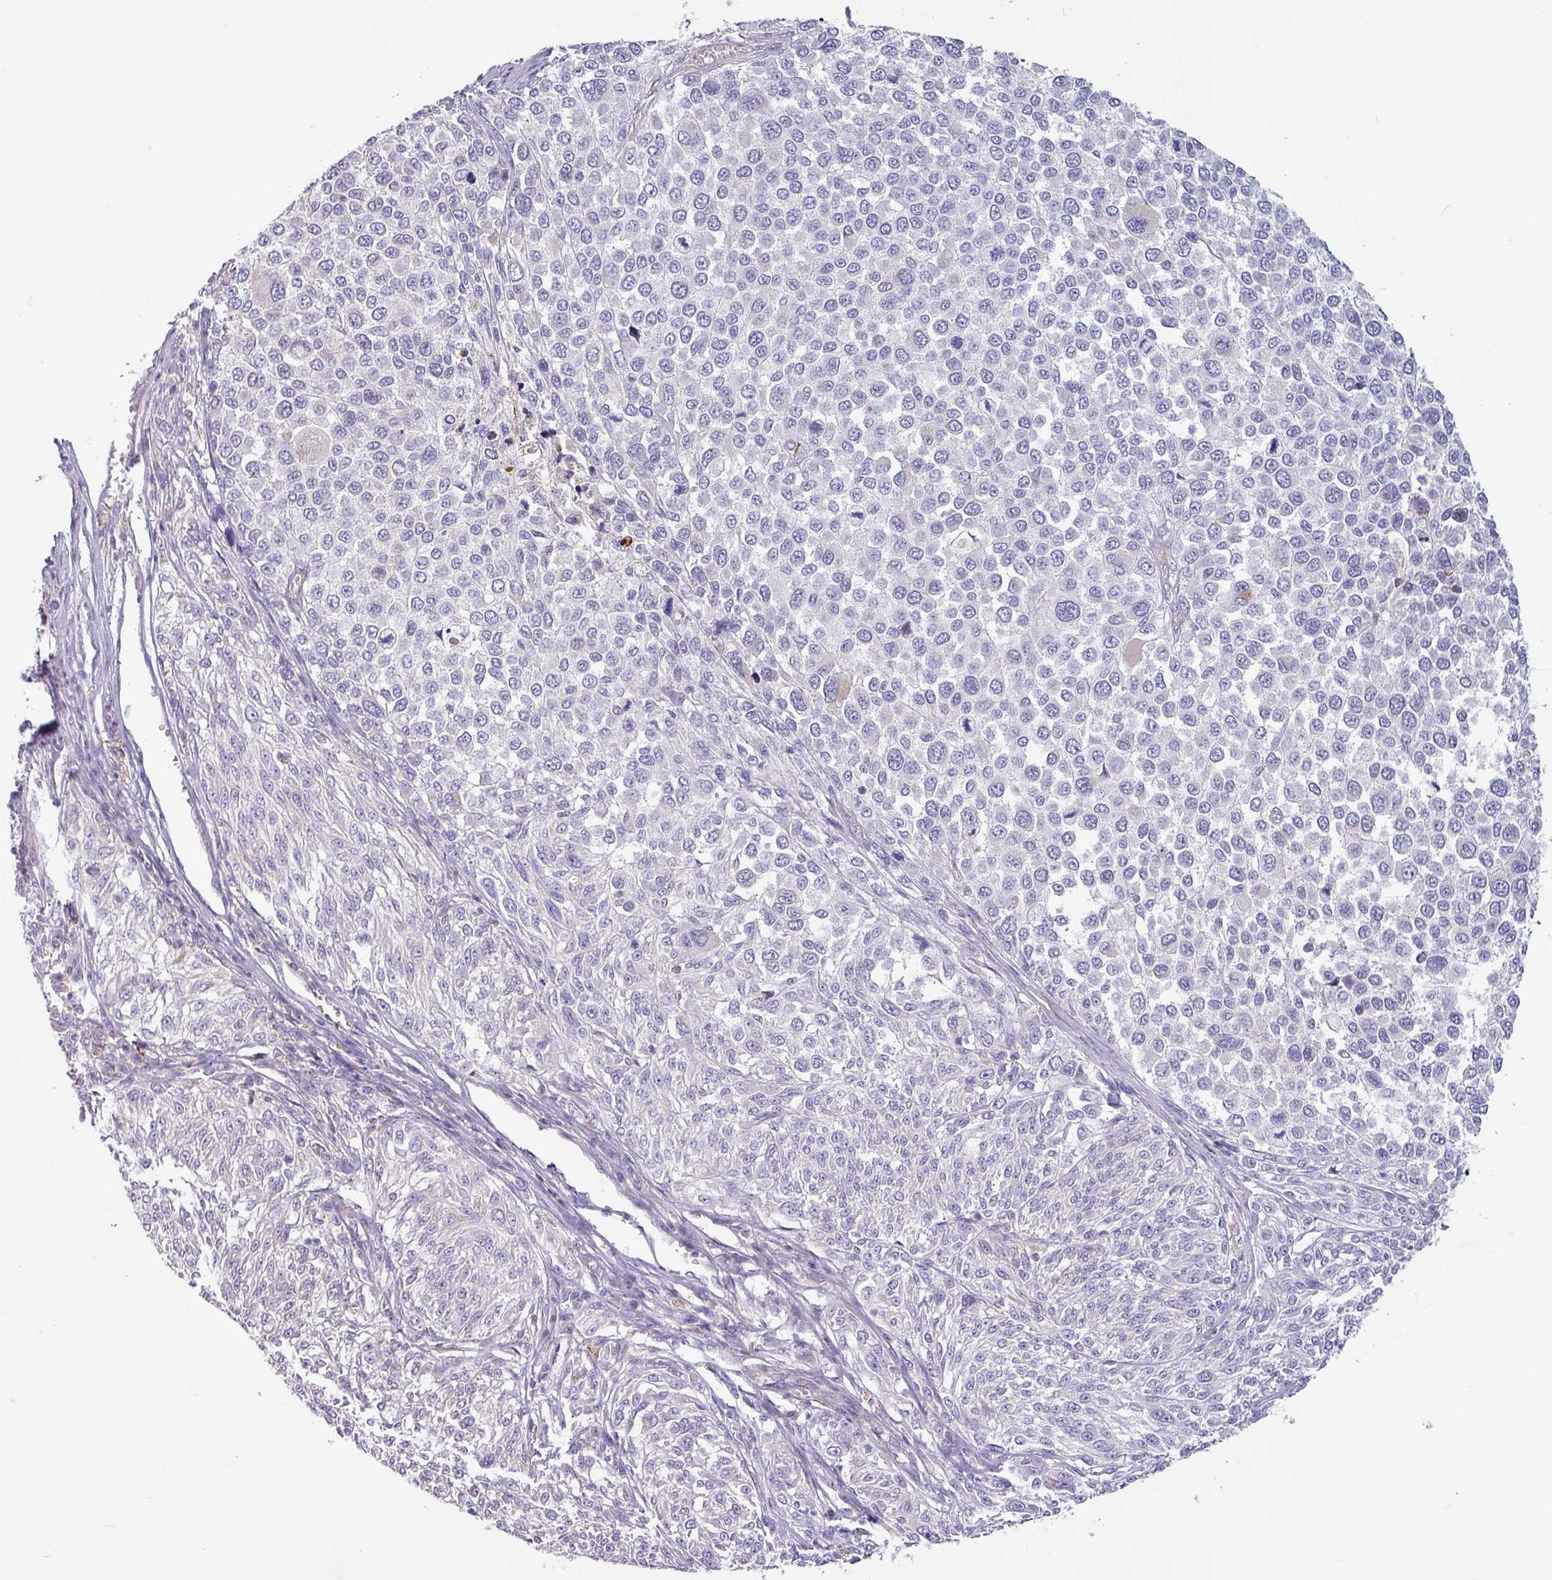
{"staining": {"intensity": "negative", "quantity": "none", "location": "none"}, "tissue": "melanoma", "cell_type": "Tumor cells", "image_type": "cancer", "snomed": [{"axis": "morphology", "description": "Malignant melanoma, NOS"}, {"axis": "topography", "description": "Skin of trunk"}], "caption": "High power microscopy histopathology image of an IHC histopathology image of malignant melanoma, revealing no significant positivity in tumor cells. (DAB (3,3'-diaminobenzidine) IHC with hematoxylin counter stain).", "gene": "CAMK1", "patient": {"sex": "male", "age": 71}}